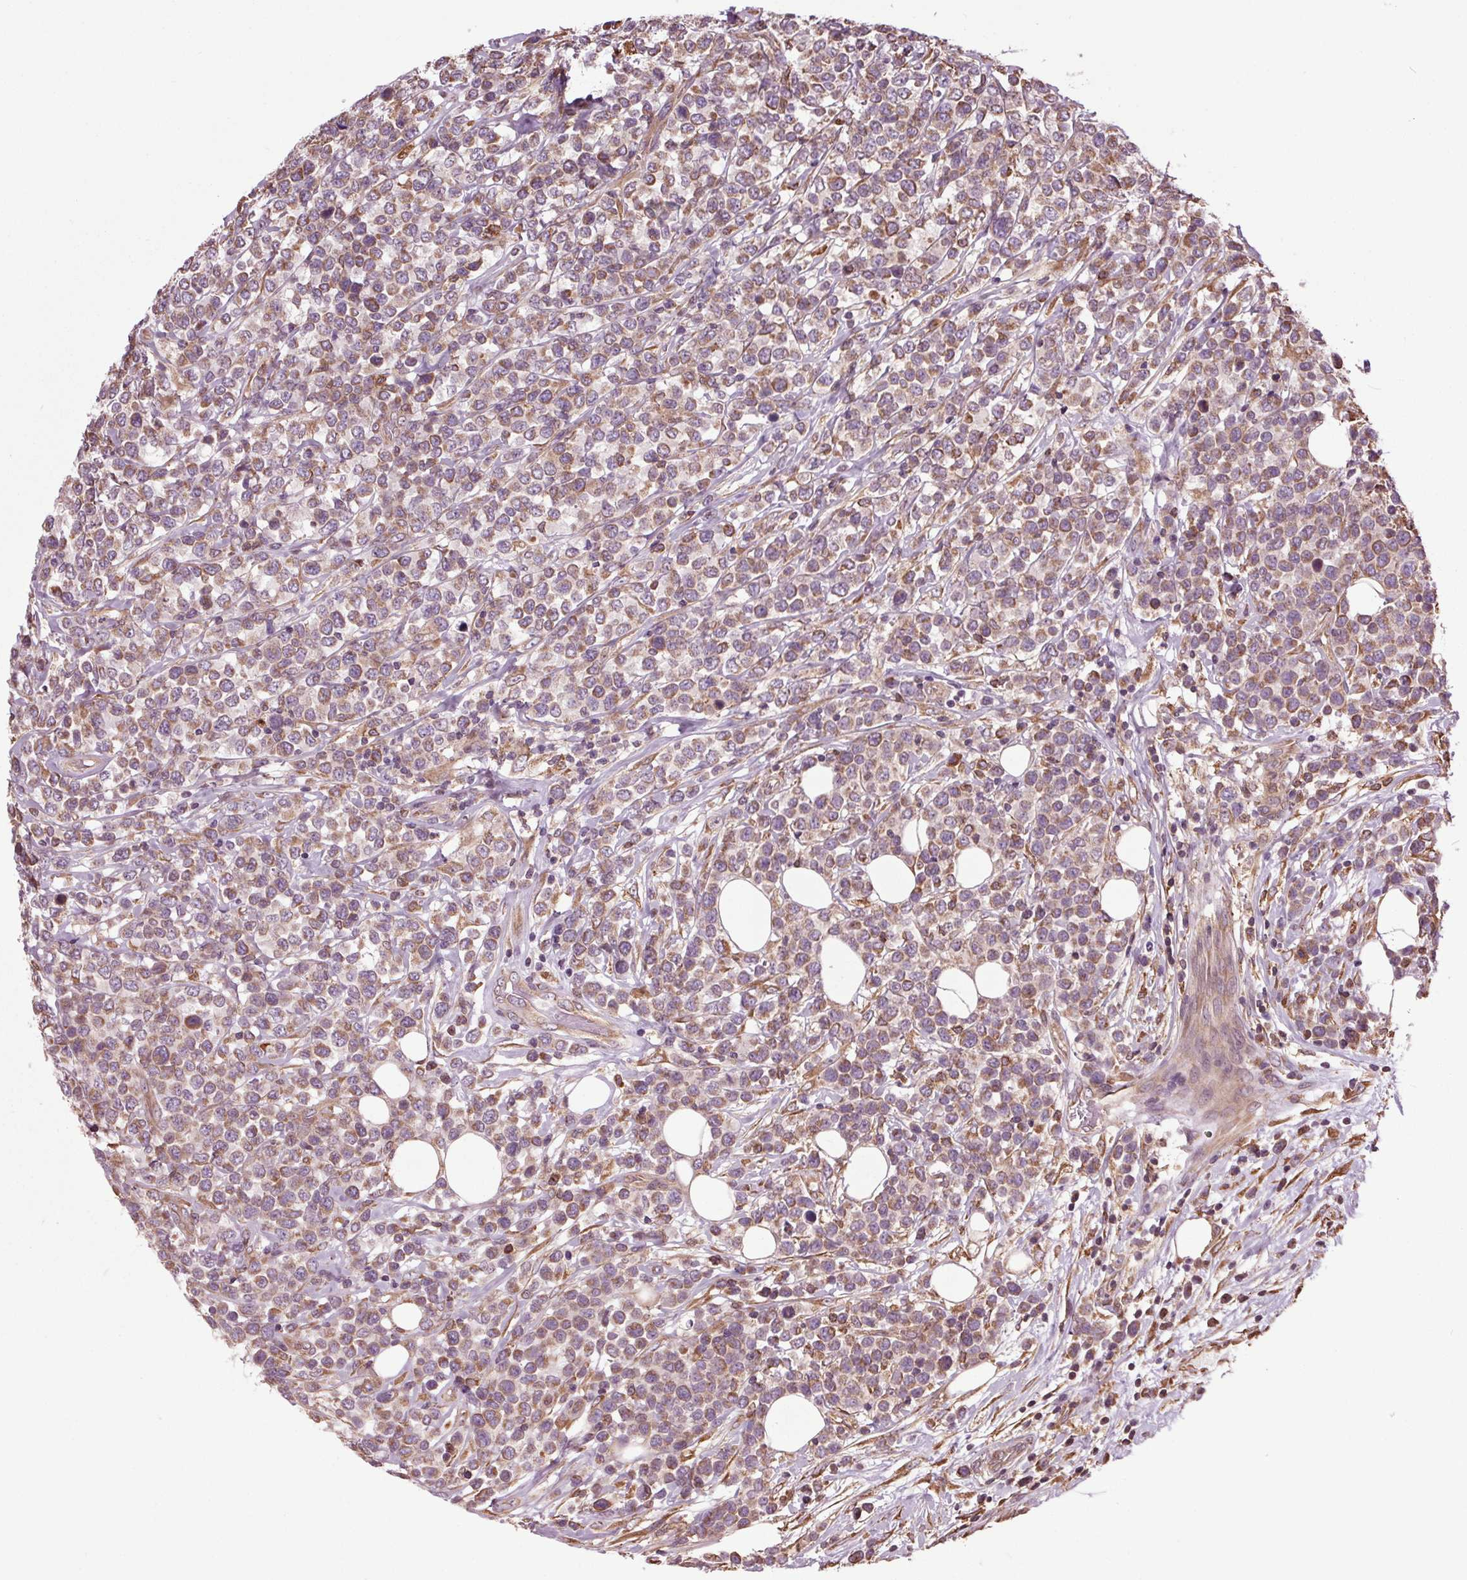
{"staining": {"intensity": "weak", "quantity": ">75%", "location": "cytoplasmic/membranous"}, "tissue": "lymphoma", "cell_type": "Tumor cells", "image_type": "cancer", "snomed": [{"axis": "morphology", "description": "Malignant lymphoma, non-Hodgkin's type, High grade"}, {"axis": "topography", "description": "Soft tissue"}], "caption": "The immunohistochemical stain labels weak cytoplasmic/membranous staining in tumor cells of lymphoma tissue.", "gene": "RNPEP", "patient": {"sex": "female", "age": 56}}